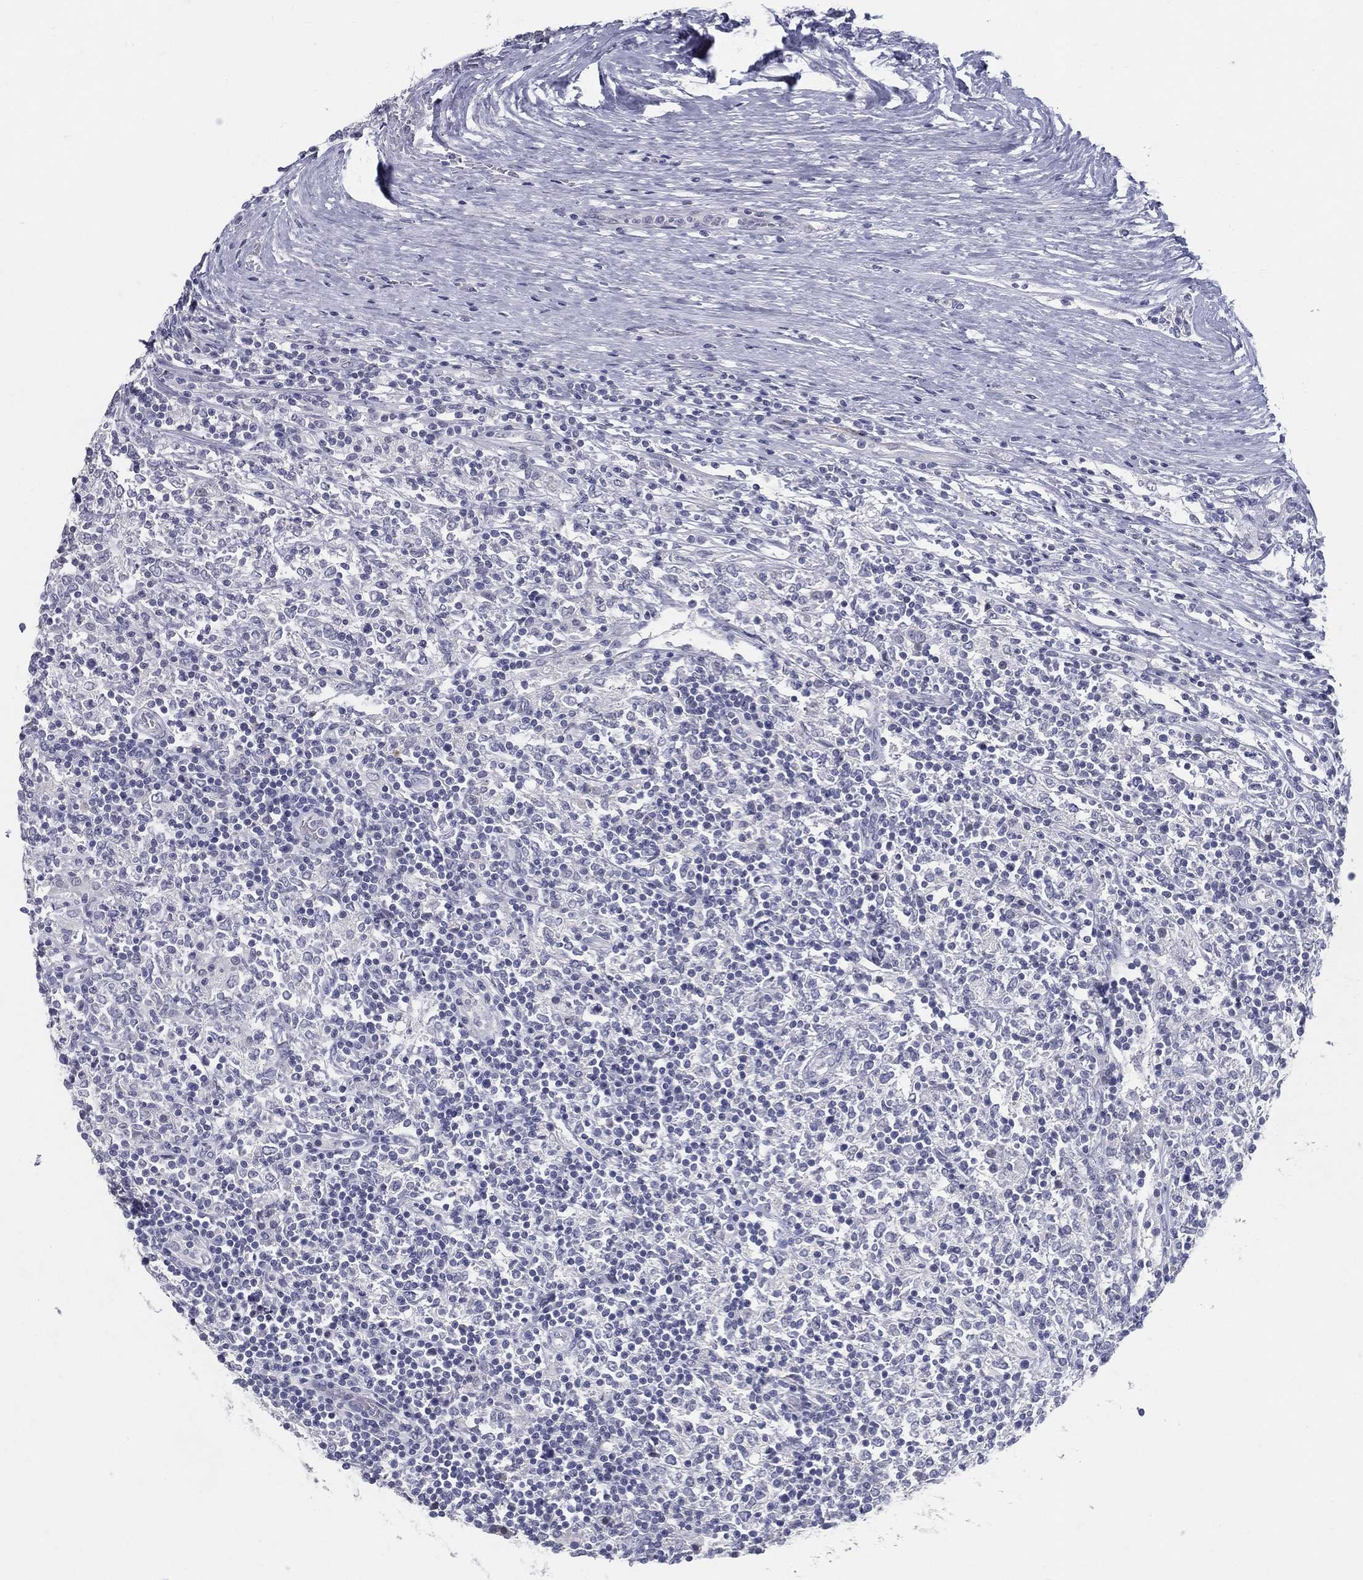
{"staining": {"intensity": "negative", "quantity": "none", "location": "none"}, "tissue": "lymphoma", "cell_type": "Tumor cells", "image_type": "cancer", "snomed": [{"axis": "morphology", "description": "Malignant lymphoma, non-Hodgkin's type, High grade"}, {"axis": "topography", "description": "Lymph node"}], "caption": "Immunohistochemistry histopathology image of malignant lymphoma, non-Hodgkin's type (high-grade) stained for a protein (brown), which reveals no staining in tumor cells.", "gene": "ACE2", "patient": {"sex": "female", "age": 84}}